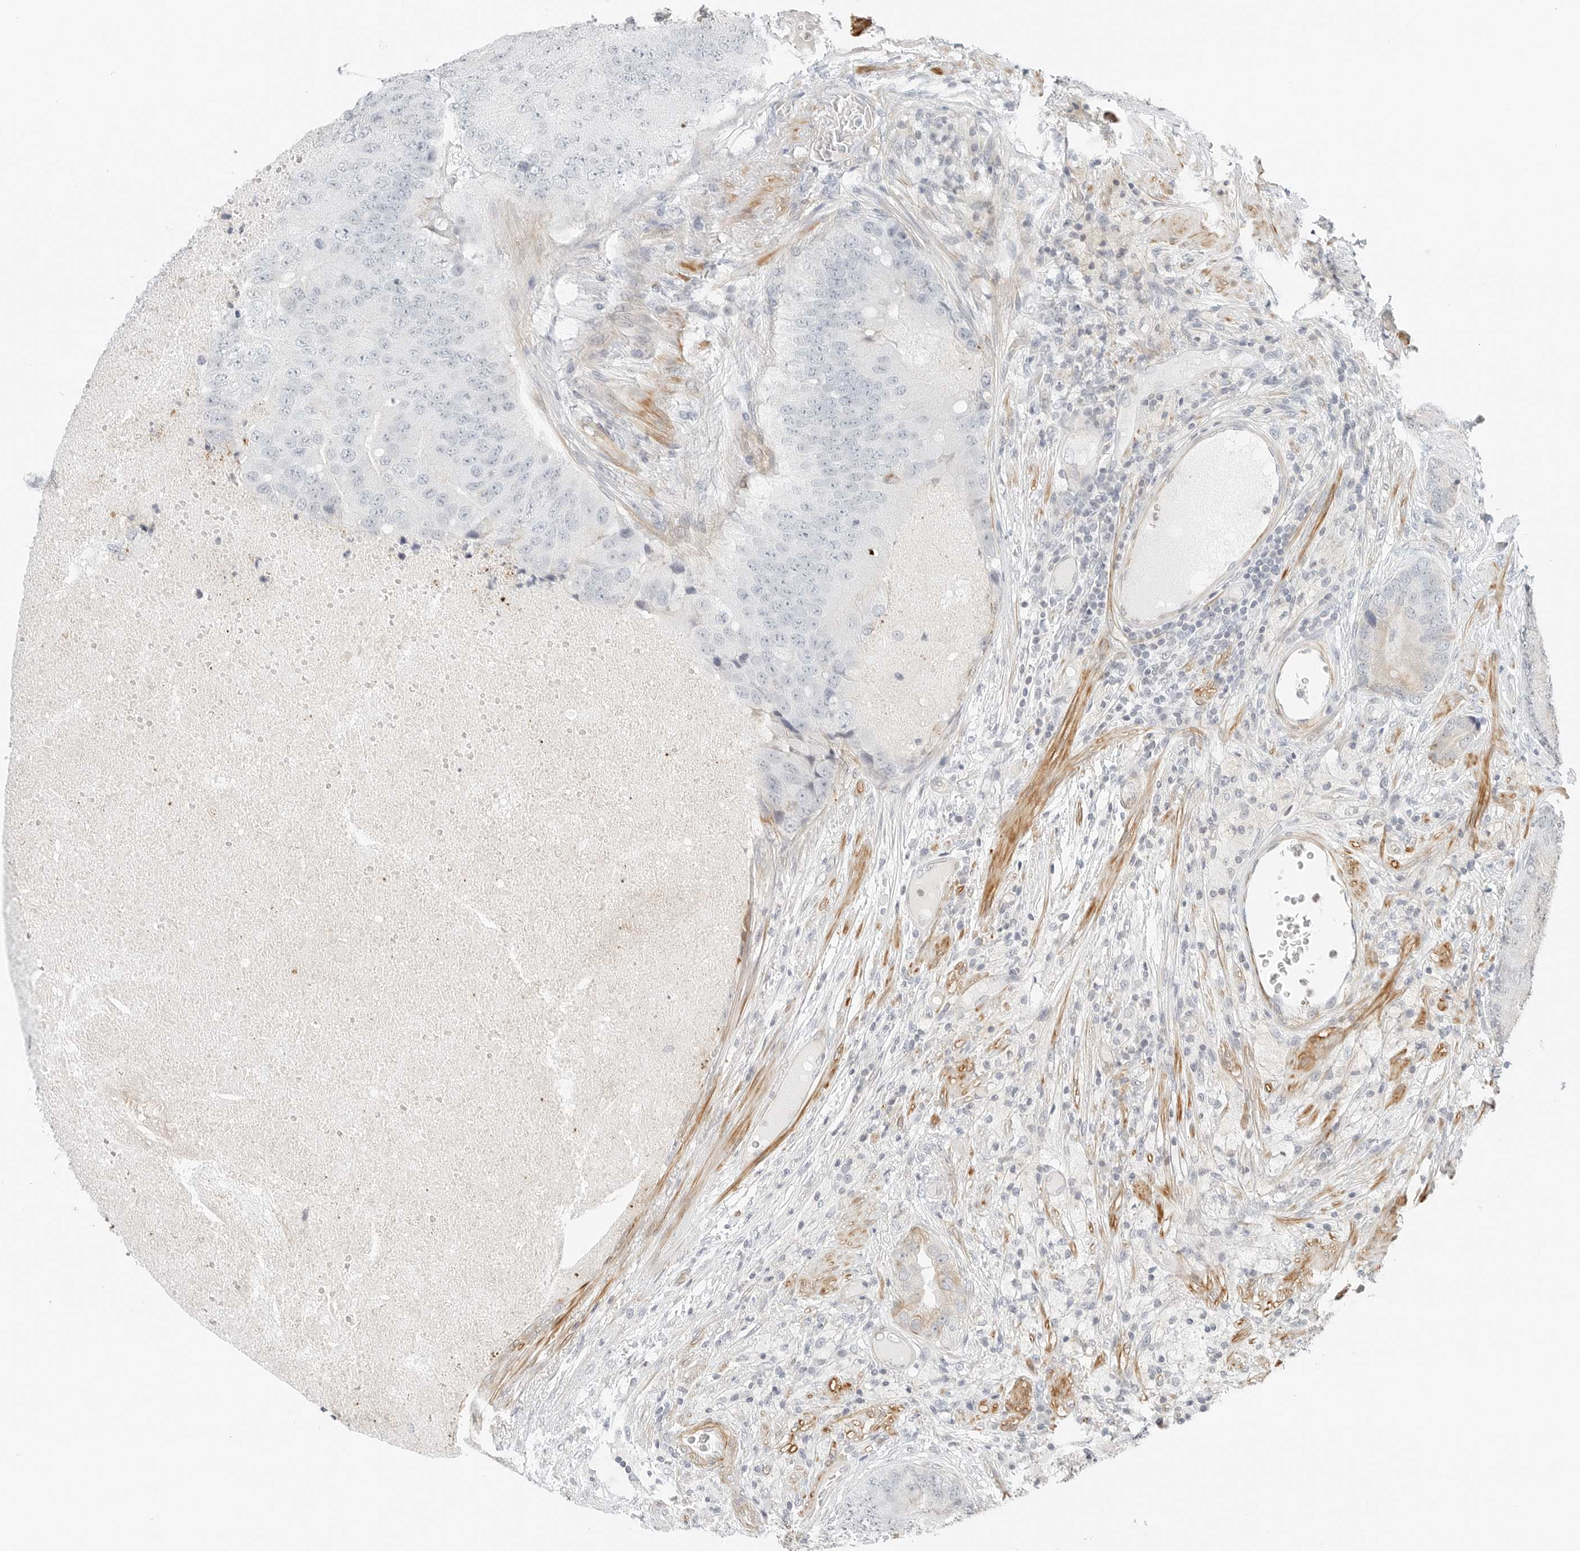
{"staining": {"intensity": "negative", "quantity": "none", "location": "none"}, "tissue": "prostate cancer", "cell_type": "Tumor cells", "image_type": "cancer", "snomed": [{"axis": "morphology", "description": "Adenocarcinoma, High grade"}, {"axis": "topography", "description": "Prostate"}], "caption": "The histopathology image shows no staining of tumor cells in high-grade adenocarcinoma (prostate). Brightfield microscopy of IHC stained with DAB (brown) and hematoxylin (blue), captured at high magnification.", "gene": "IQCC", "patient": {"sex": "male", "age": 70}}